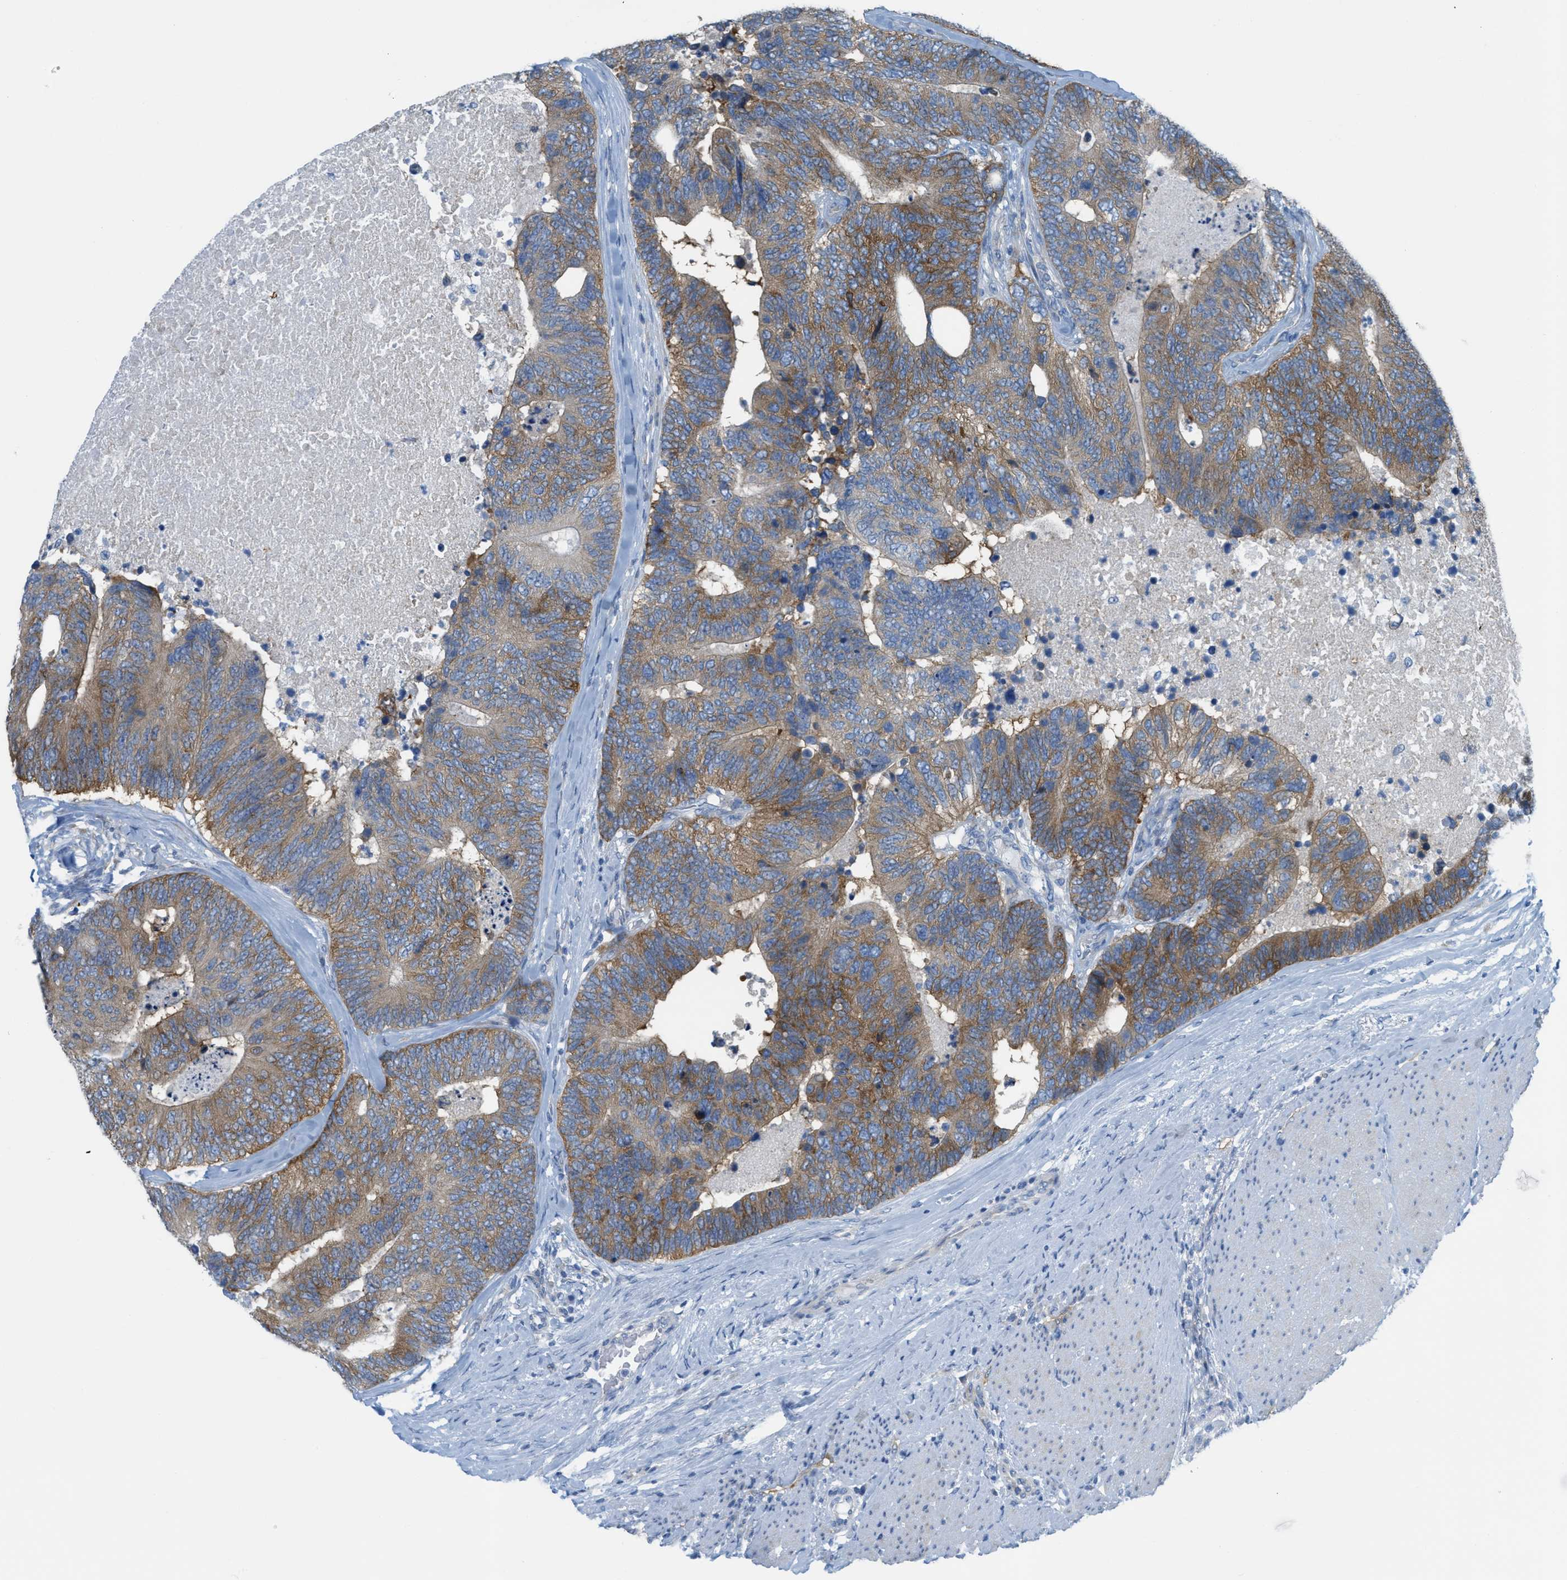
{"staining": {"intensity": "moderate", "quantity": ">75%", "location": "cytoplasmic/membranous"}, "tissue": "colorectal cancer", "cell_type": "Tumor cells", "image_type": "cancer", "snomed": [{"axis": "morphology", "description": "Adenocarcinoma, NOS"}, {"axis": "topography", "description": "Colon"}], "caption": "A brown stain highlights moderate cytoplasmic/membranous expression of a protein in colorectal cancer (adenocarcinoma) tumor cells.", "gene": "ASGR1", "patient": {"sex": "female", "age": 67}}